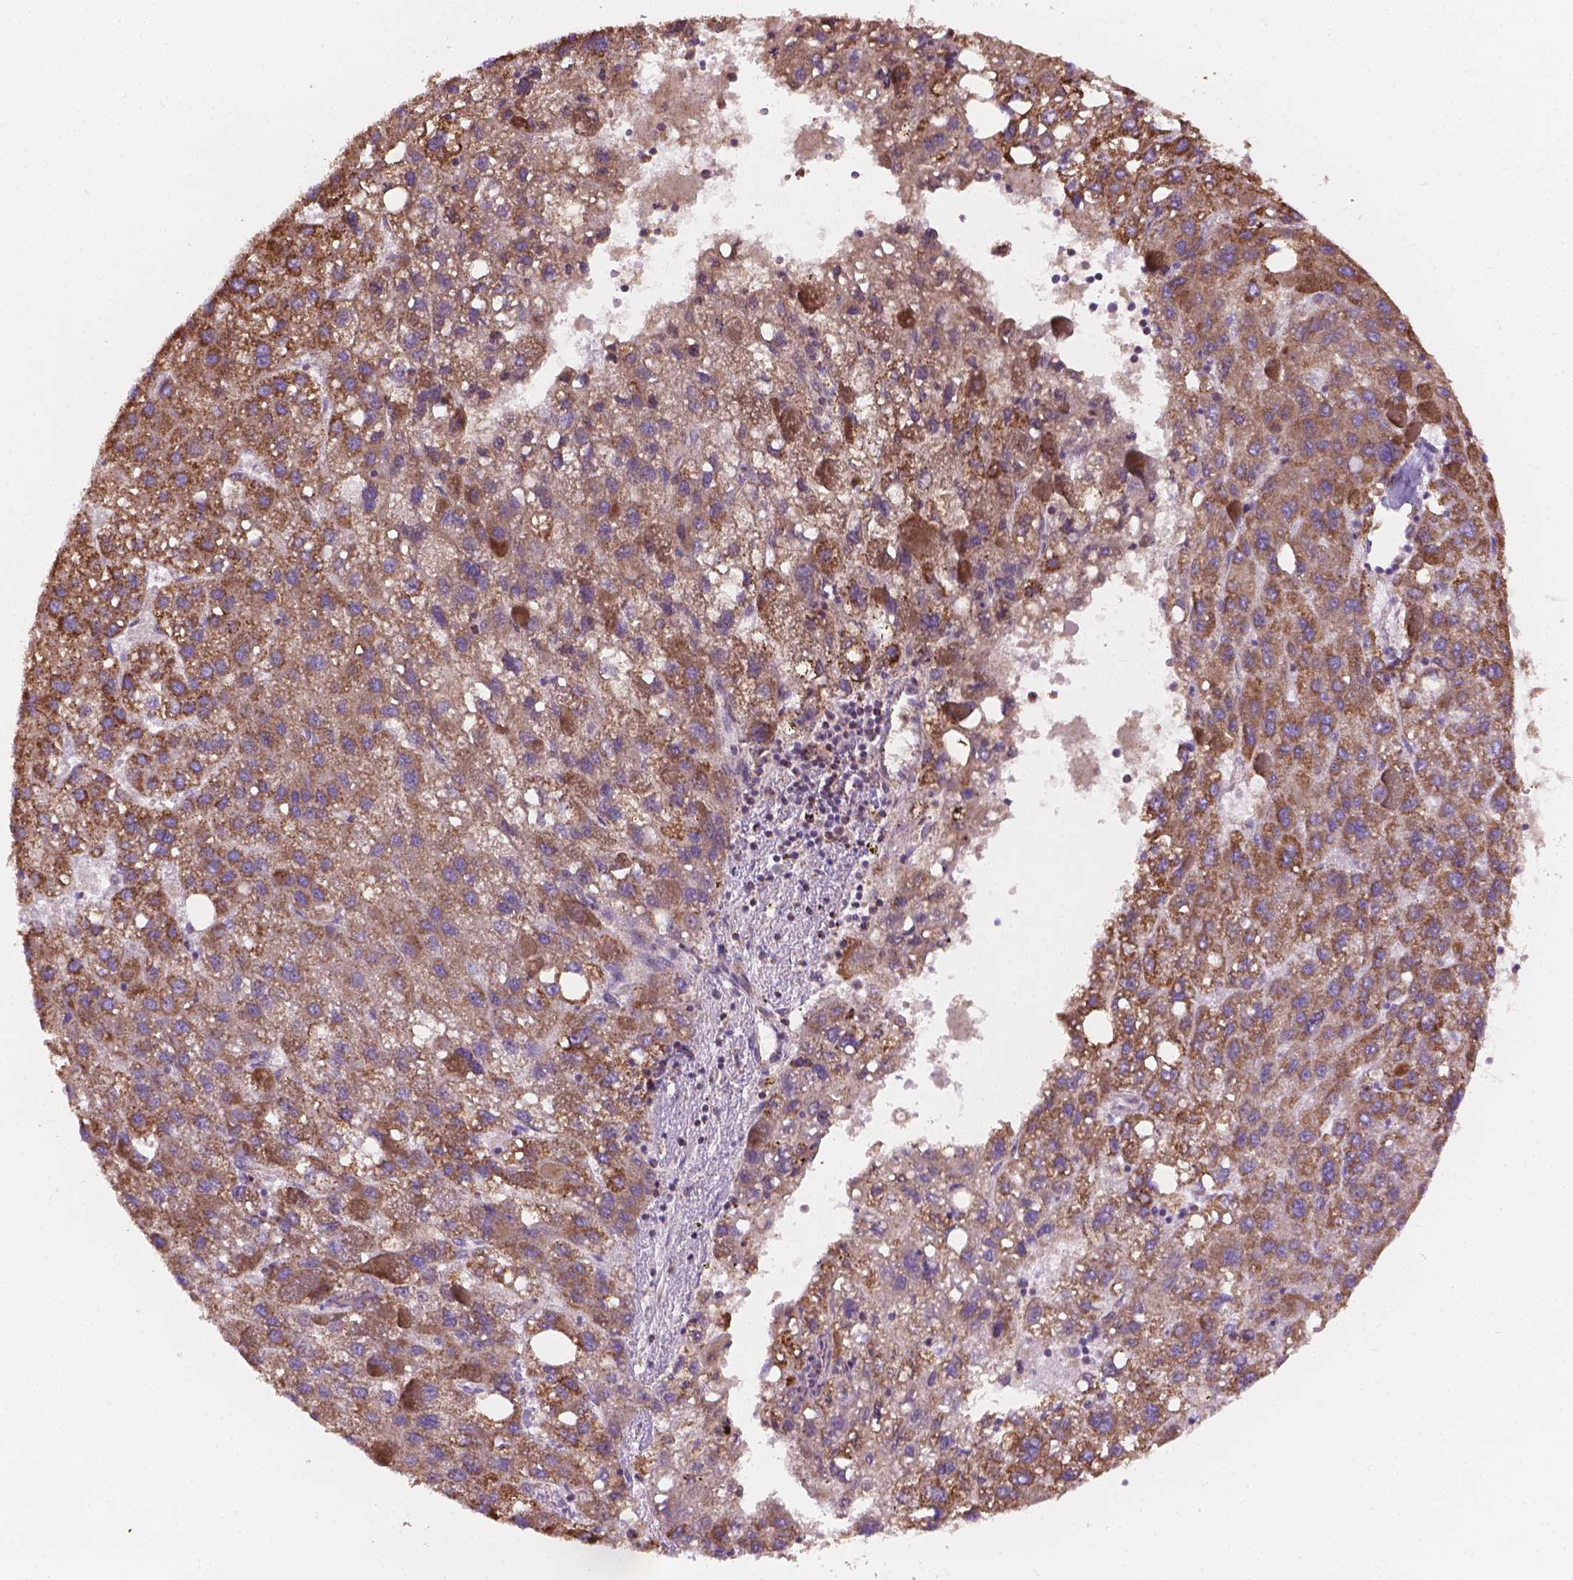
{"staining": {"intensity": "moderate", "quantity": ">75%", "location": "cytoplasmic/membranous"}, "tissue": "liver cancer", "cell_type": "Tumor cells", "image_type": "cancer", "snomed": [{"axis": "morphology", "description": "Carcinoma, Hepatocellular, NOS"}, {"axis": "topography", "description": "Liver"}], "caption": "Liver cancer stained with a brown dye exhibits moderate cytoplasmic/membranous positive positivity in approximately >75% of tumor cells.", "gene": "PIBF1", "patient": {"sex": "female", "age": 82}}